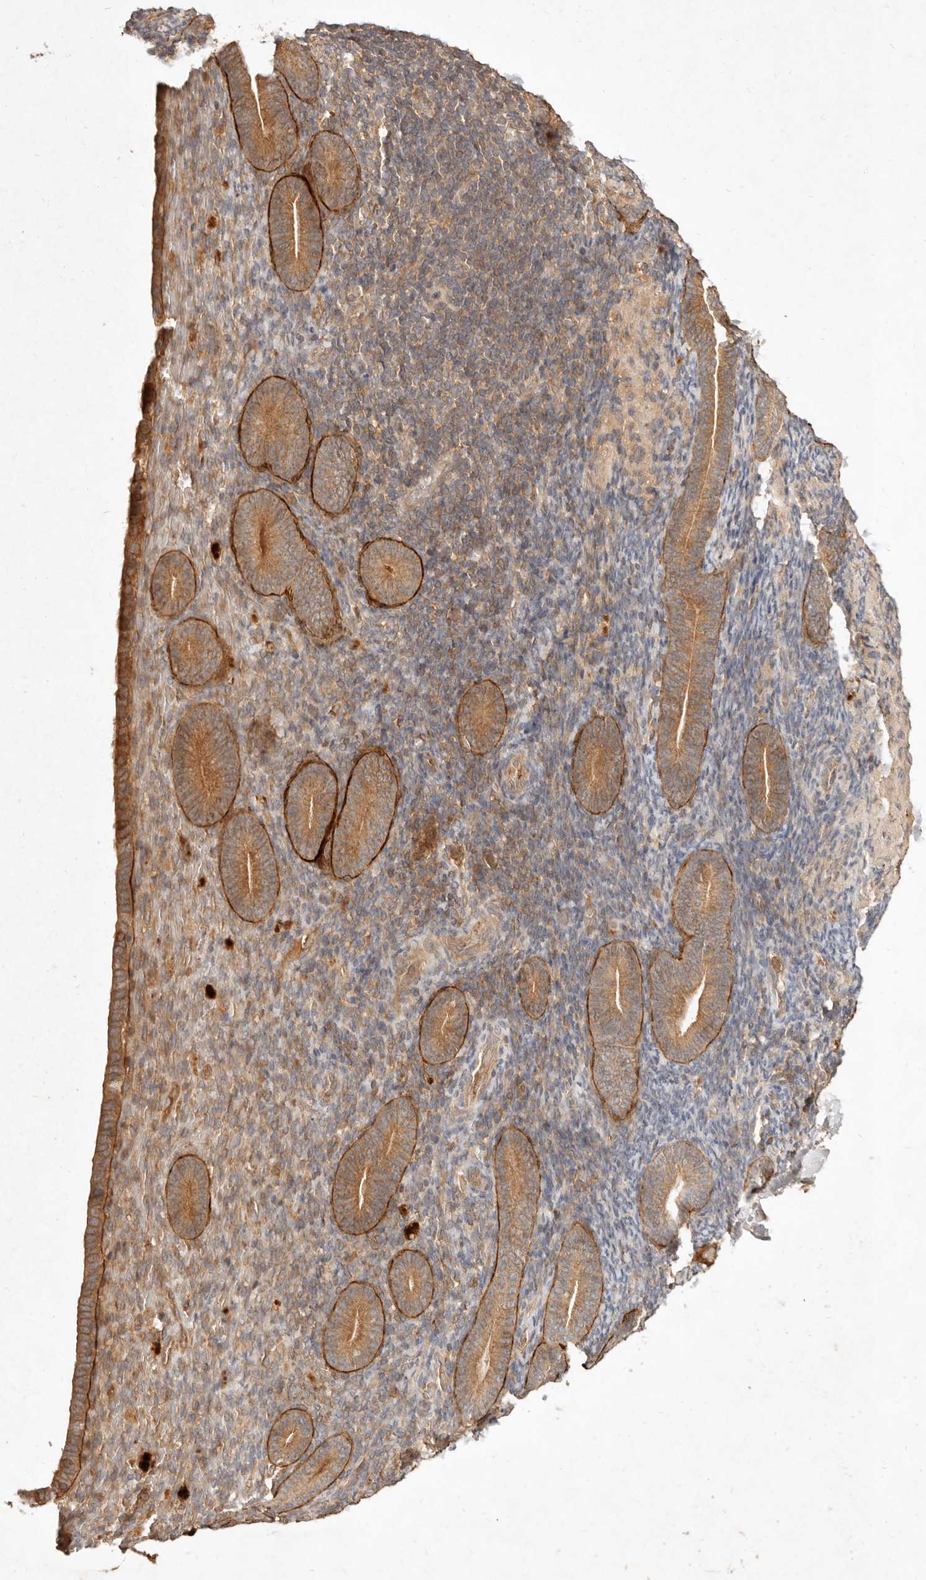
{"staining": {"intensity": "moderate", "quantity": "25%-75%", "location": "cytoplasmic/membranous"}, "tissue": "endometrium", "cell_type": "Cells in endometrial stroma", "image_type": "normal", "snomed": [{"axis": "morphology", "description": "Normal tissue, NOS"}, {"axis": "topography", "description": "Endometrium"}], "caption": "A high-resolution photomicrograph shows immunohistochemistry staining of unremarkable endometrium, which reveals moderate cytoplasmic/membranous positivity in approximately 25%-75% of cells in endometrial stroma. The staining was performed using DAB, with brown indicating positive protein expression. Nuclei are stained blue with hematoxylin.", "gene": "FREM2", "patient": {"sex": "female", "age": 51}}